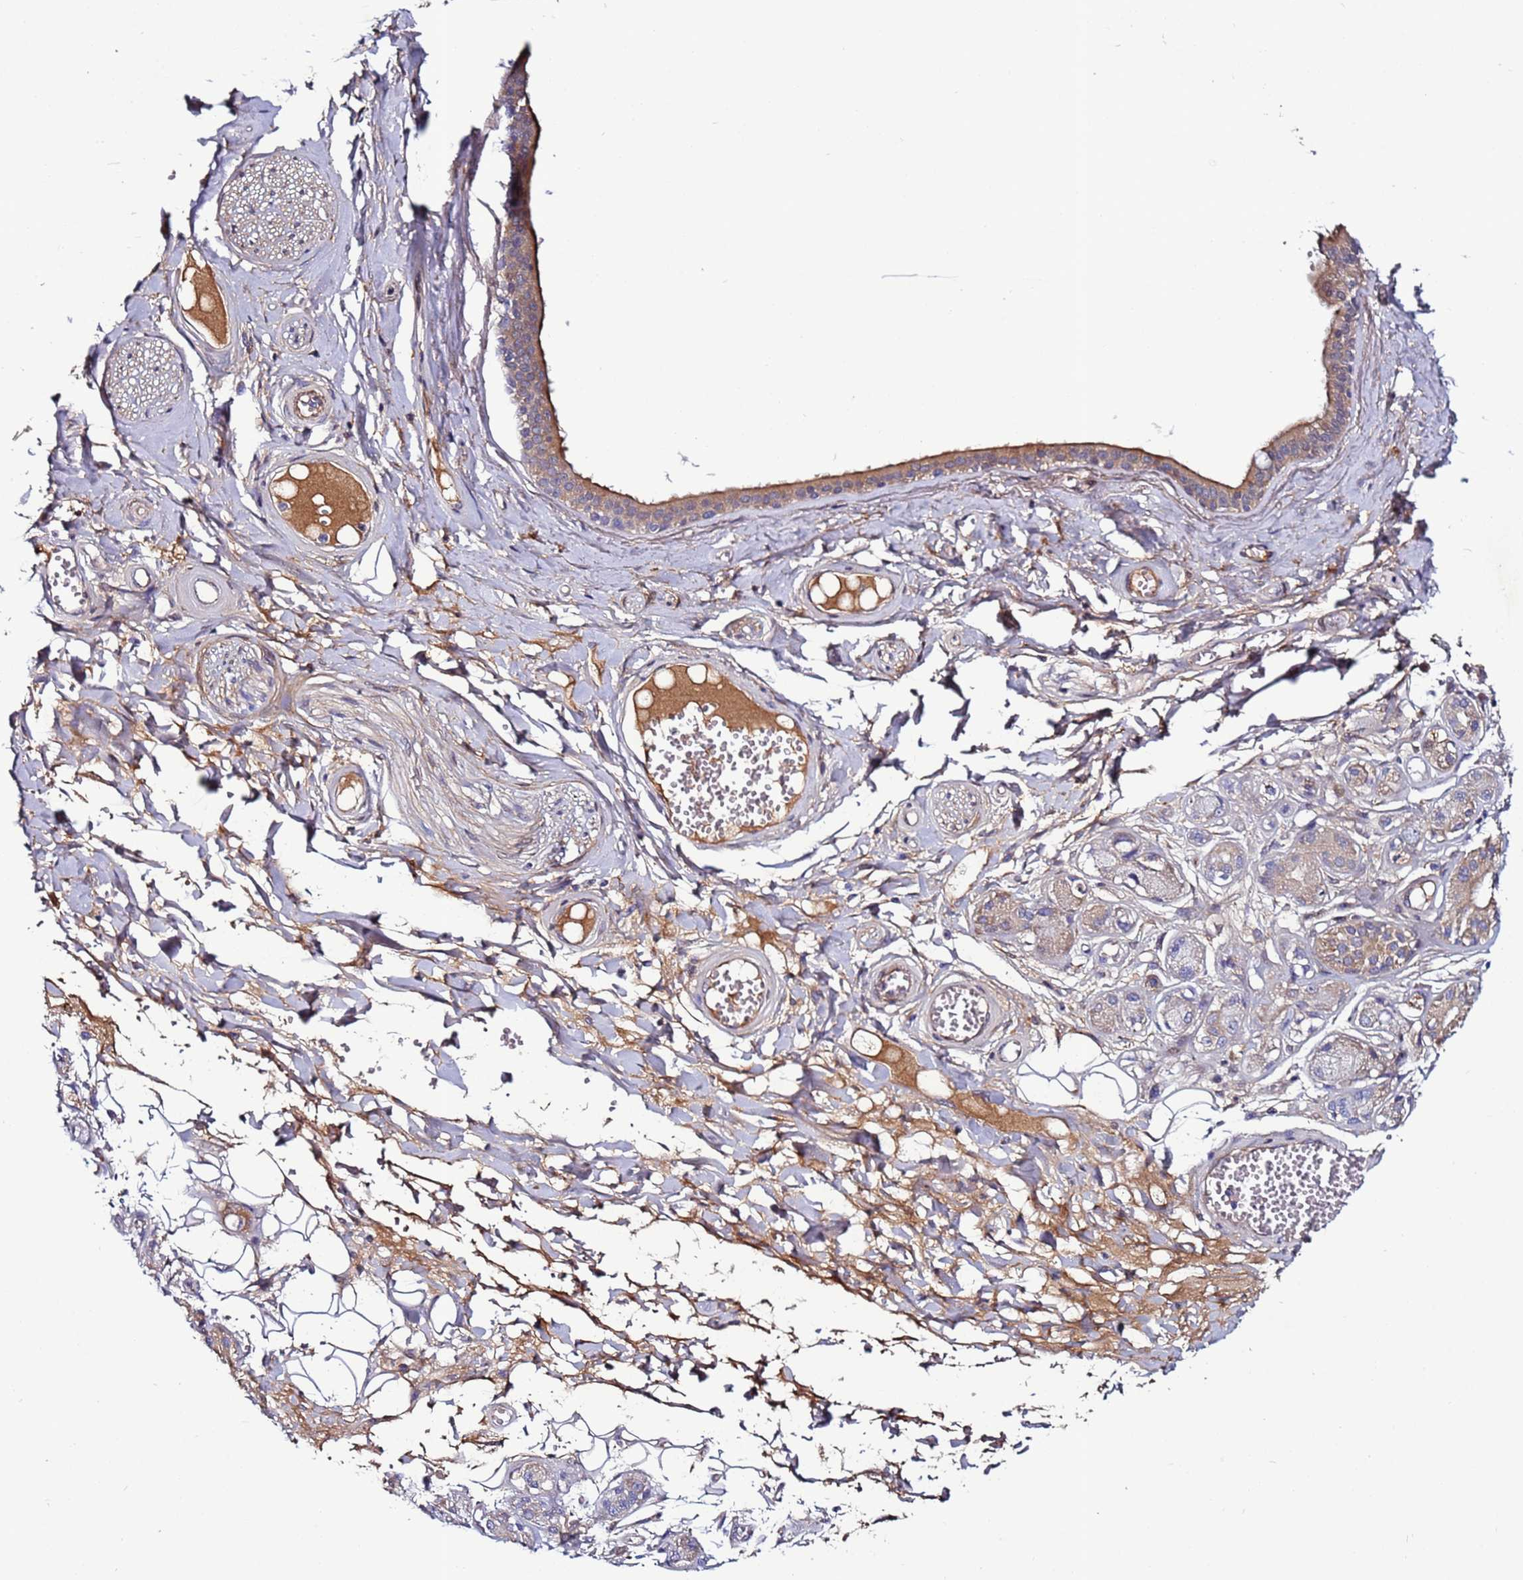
{"staining": {"intensity": "weak", "quantity": "25%-75%", "location": "cytoplasmic/membranous"}, "tissue": "adipose tissue", "cell_type": "Adipocytes", "image_type": "normal", "snomed": [{"axis": "morphology", "description": "Normal tissue, NOS"}, {"axis": "morphology", "description": "Inflammation, NOS"}, {"axis": "topography", "description": "Salivary gland"}, {"axis": "topography", "description": "Peripheral nerve tissue"}], "caption": "Weak cytoplasmic/membranous expression for a protein is present in about 25%-75% of adipocytes of normal adipose tissue using immunohistochemistry.", "gene": "C8G", "patient": {"sex": "female", "age": 75}}